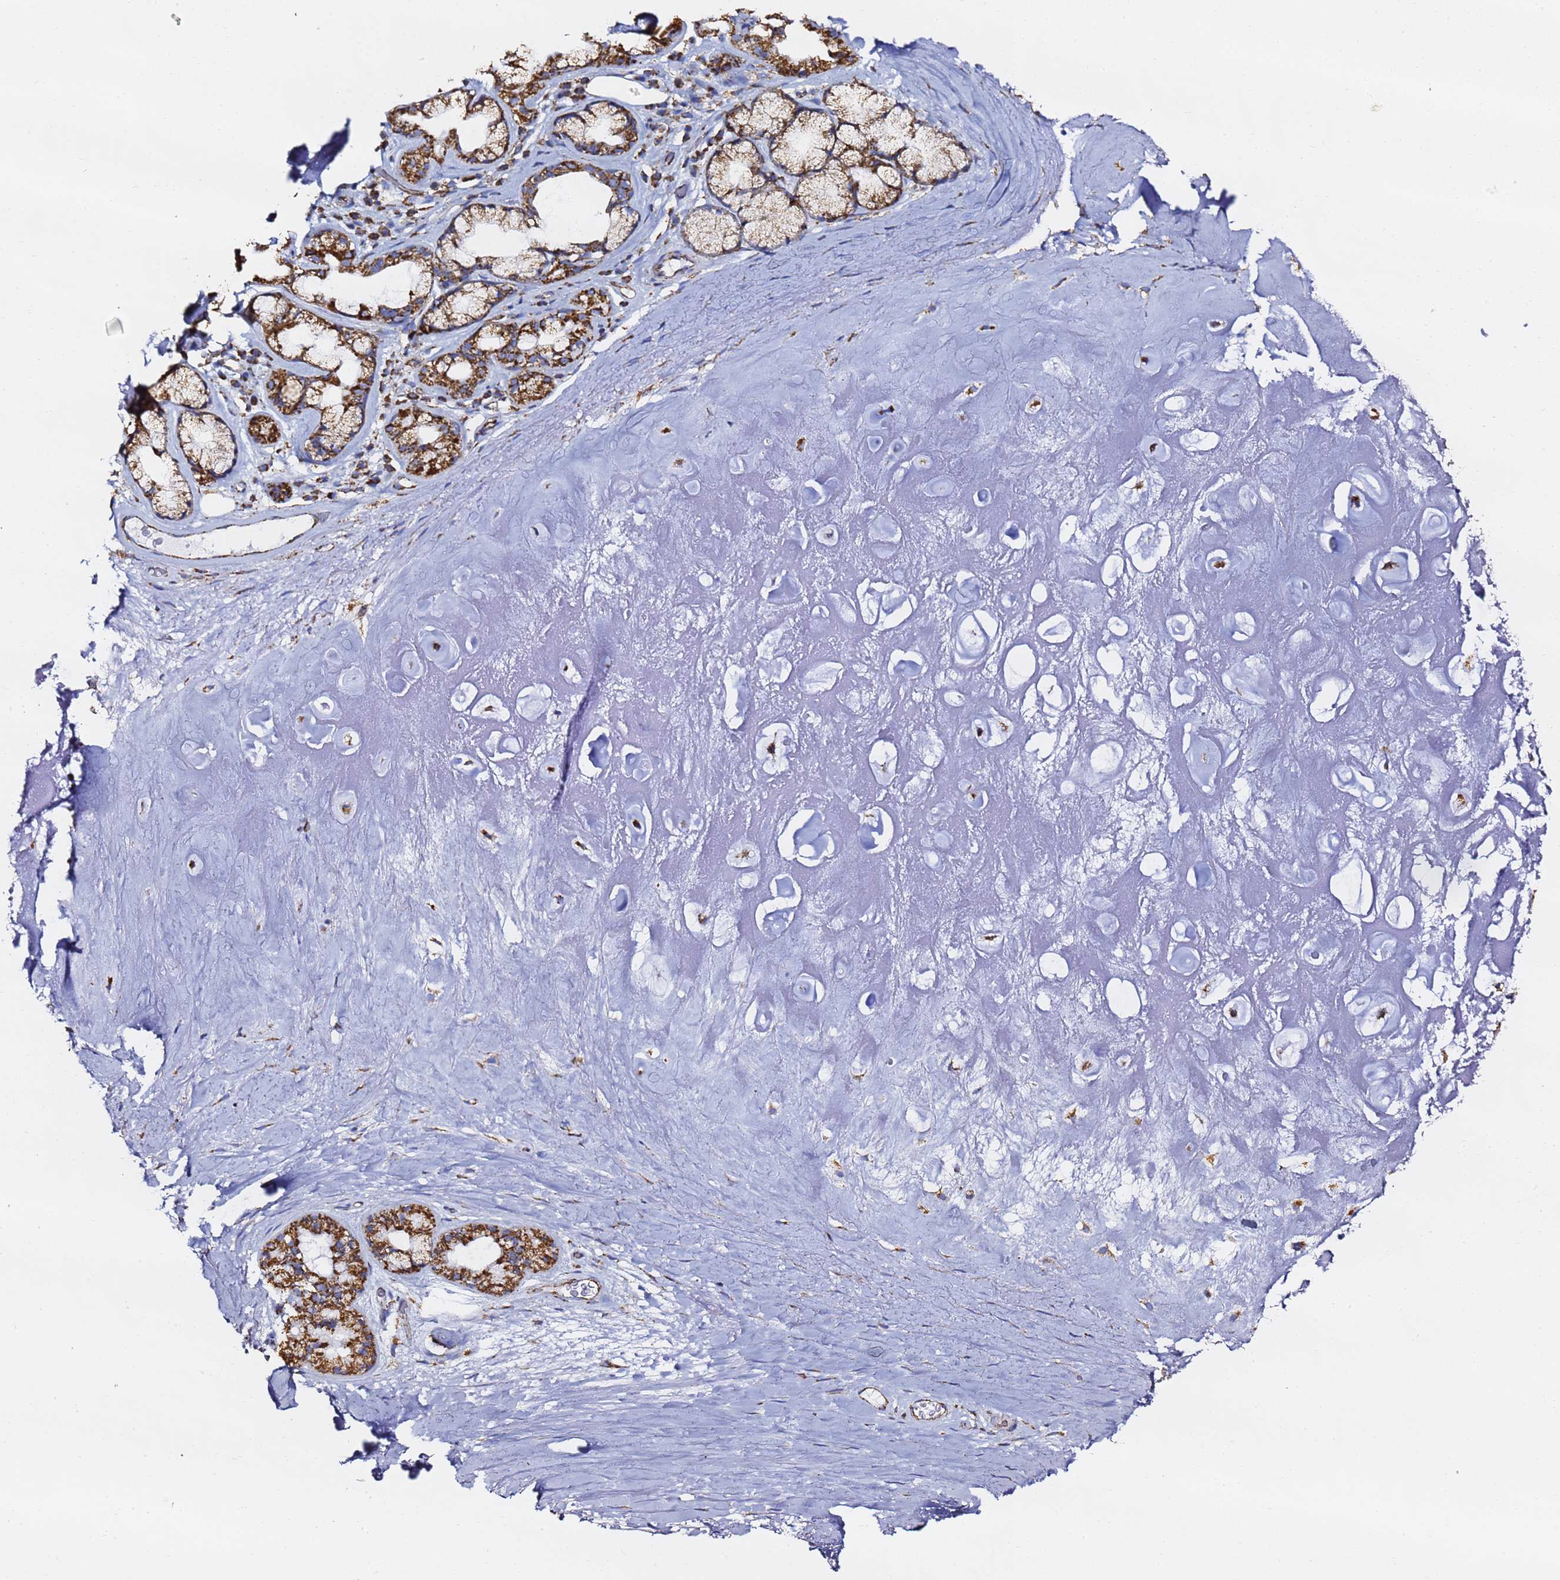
{"staining": {"intensity": "moderate", "quantity": "<25%", "location": "cytoplasmic/membranous"}, "tissue": "adipose tissue", "cell_type": "Adipocytes", "image_type": "normal", "snomed": [{"axis": "morphology", "description": "Normal tissue, NOS"}, {"axis": "topography", "description": "Cartilage tissue"}], "caption": "Immunohistochemical staining of benign human adipose tissue exhibits <25% levels of moderate cytoplasmic/membranous protein positivity in about <25% of adipocytes. The staining was performed using DAB (3,3'-diaminobenzidine), with brown indicating positive protein expression. Nuclei are stained blue with hematoxylin.", "gene": "PHB2", "patient": {"sex": "male", "age": 81}}